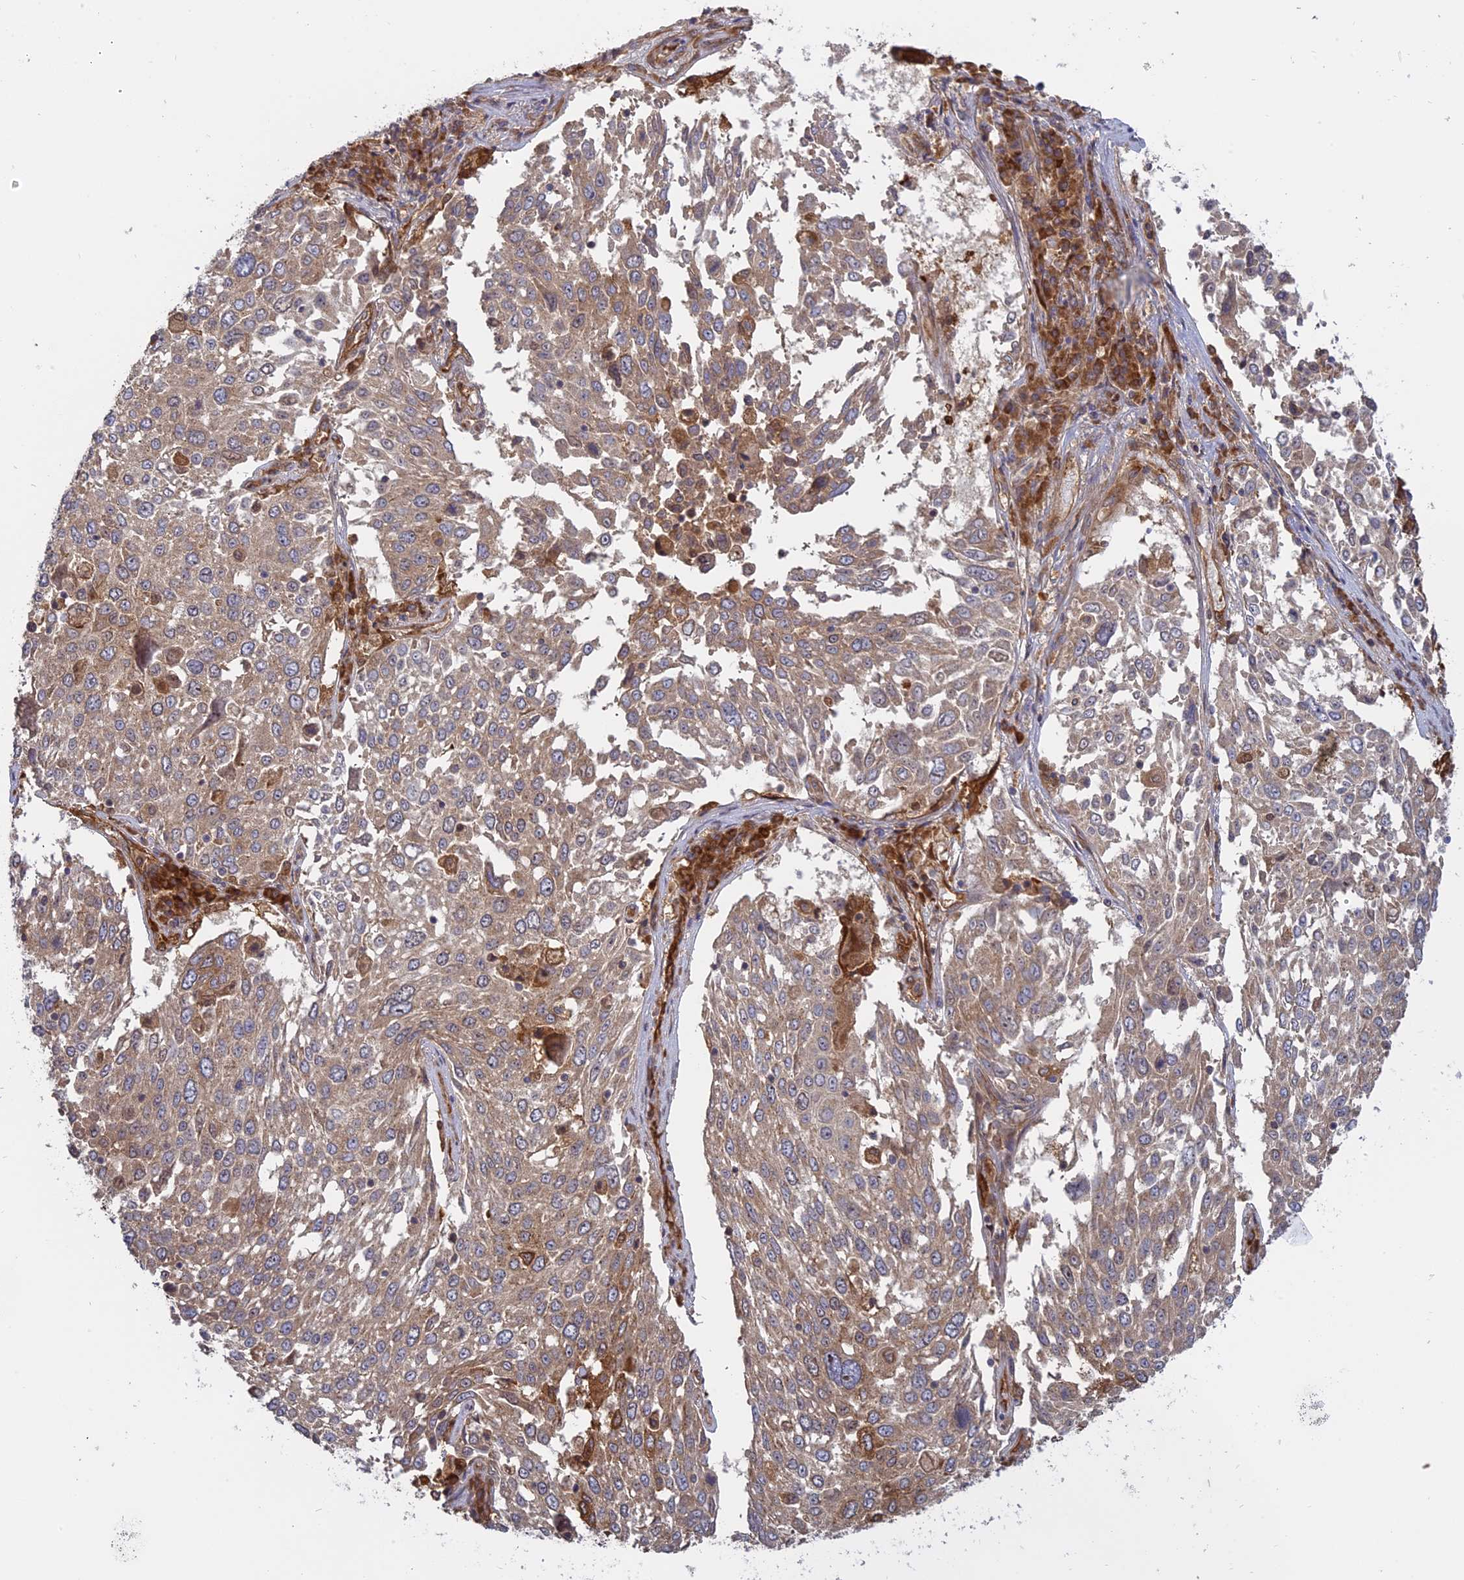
{"staining": {"intensity": "moderate", "quantity": ">75%", "location": "cytoplasmic/membranous"}, "tissue": "lung cancer", "cell_type": "Tumor cells", "image_type": "cancer", "snomed": [{"axis": "morphology", "description": "Squamous cell carcinoma, NOS"}, {"axis": "topography", "description": "Lung"}], "caption": "Protein analysis of lung cancer tissue reveals moderate cytoplasmic/membranous expression in approximately >75% of tumor cells.", "gene": "TMEM208", "patient": {"sex": "male", "age": 65}}